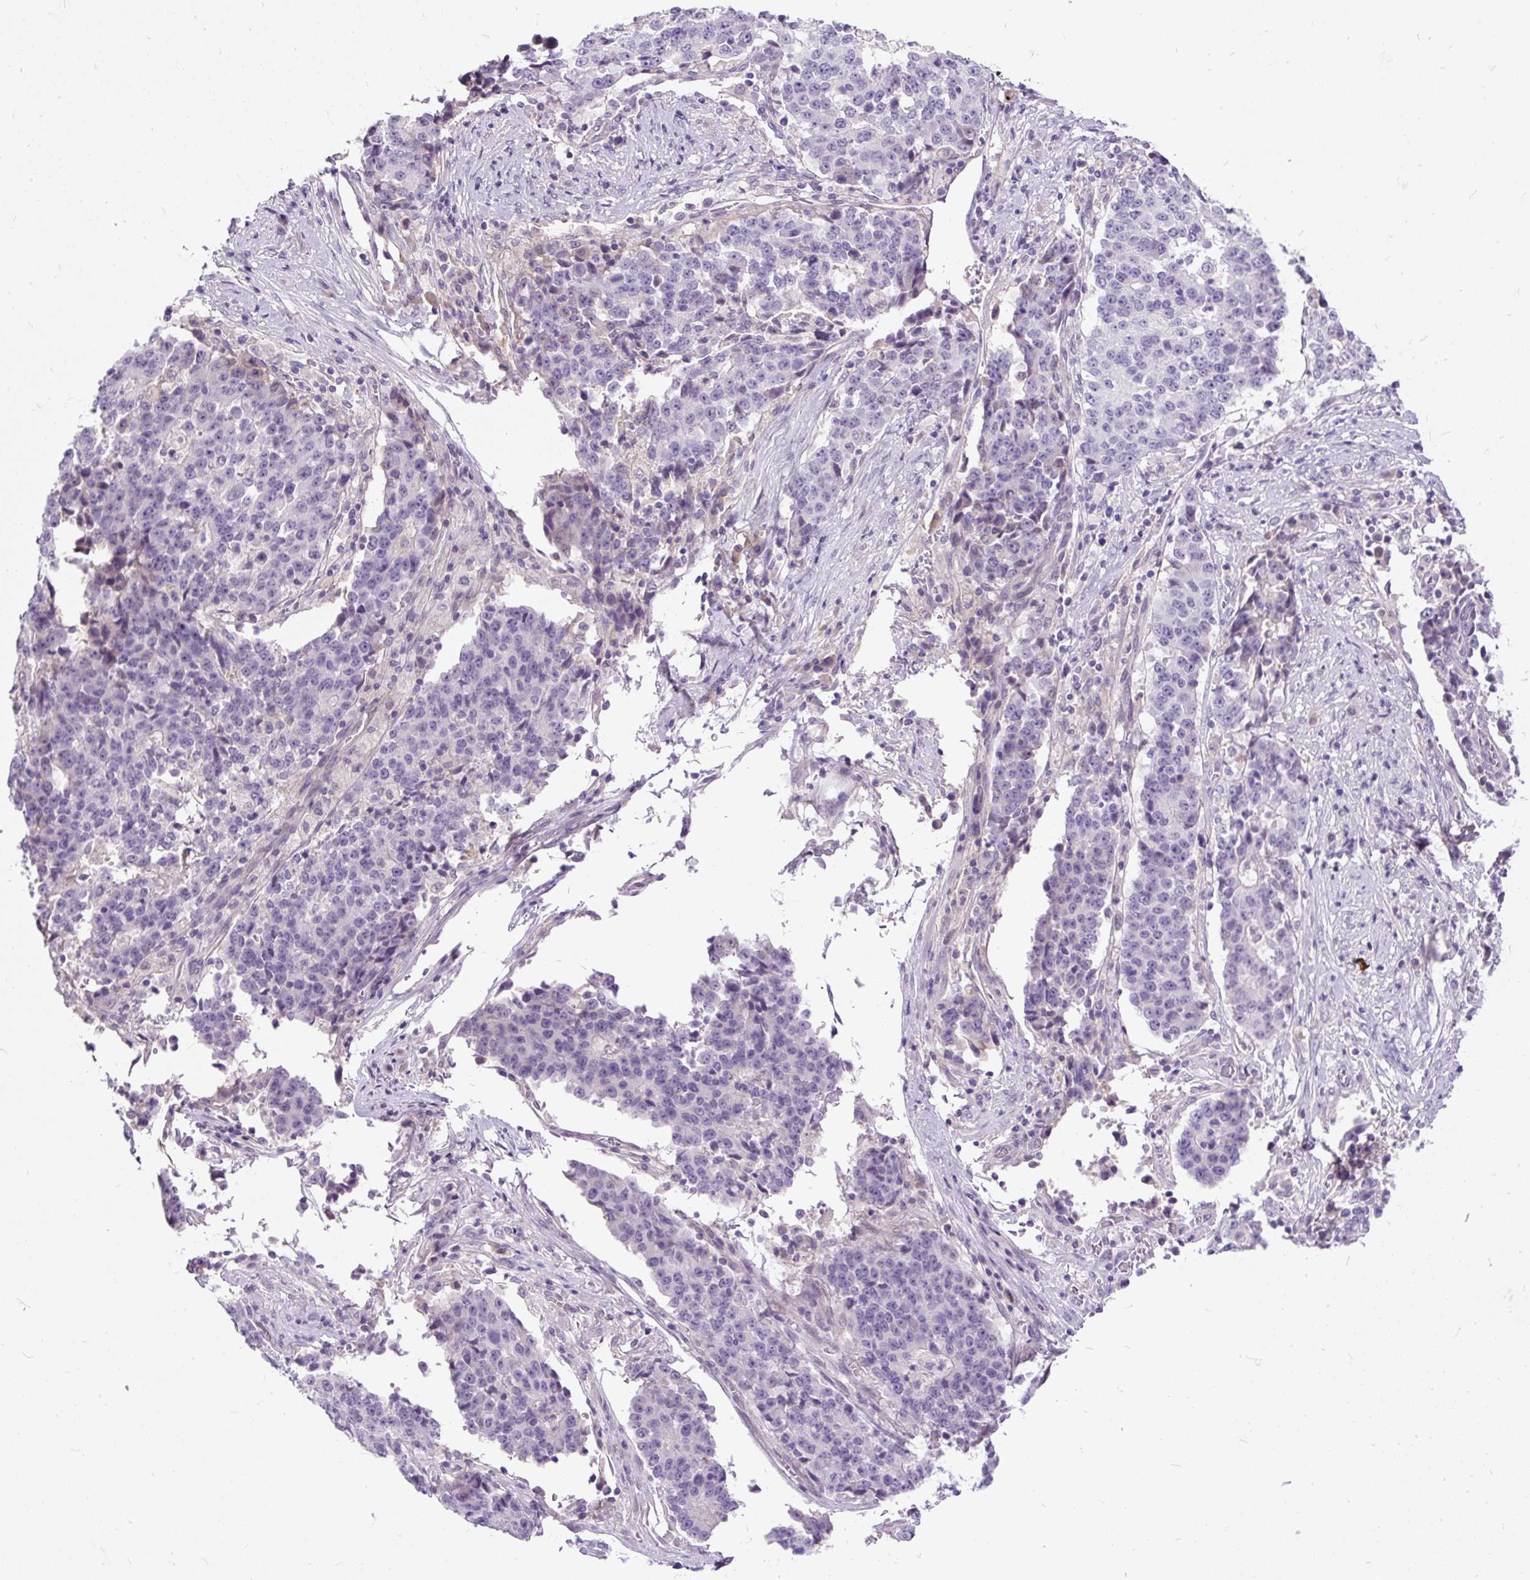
{"staining": {"intensity": "negative", "quantity": "none", "location": "none"}, "tissue": "stomach cancer", "cell_type": "Tumor cells", "image_type": "cancer", "snomed": [{"axis": "morphology", "description": "Adenocarcinoma, NOS"}, {"axis": "topography", "description": "Stomach"}], "caption": "Immunohistochemistry (IHC) photomicrograph of neoplastic tissue: stomach adenocarcinoma stained with DAB (3,3'-diaminobenzidine) reveals no significant protein expression in tumor cells.", "gene": "KRTAP20-3", "patient": {"sex": "male", "age": 59}}